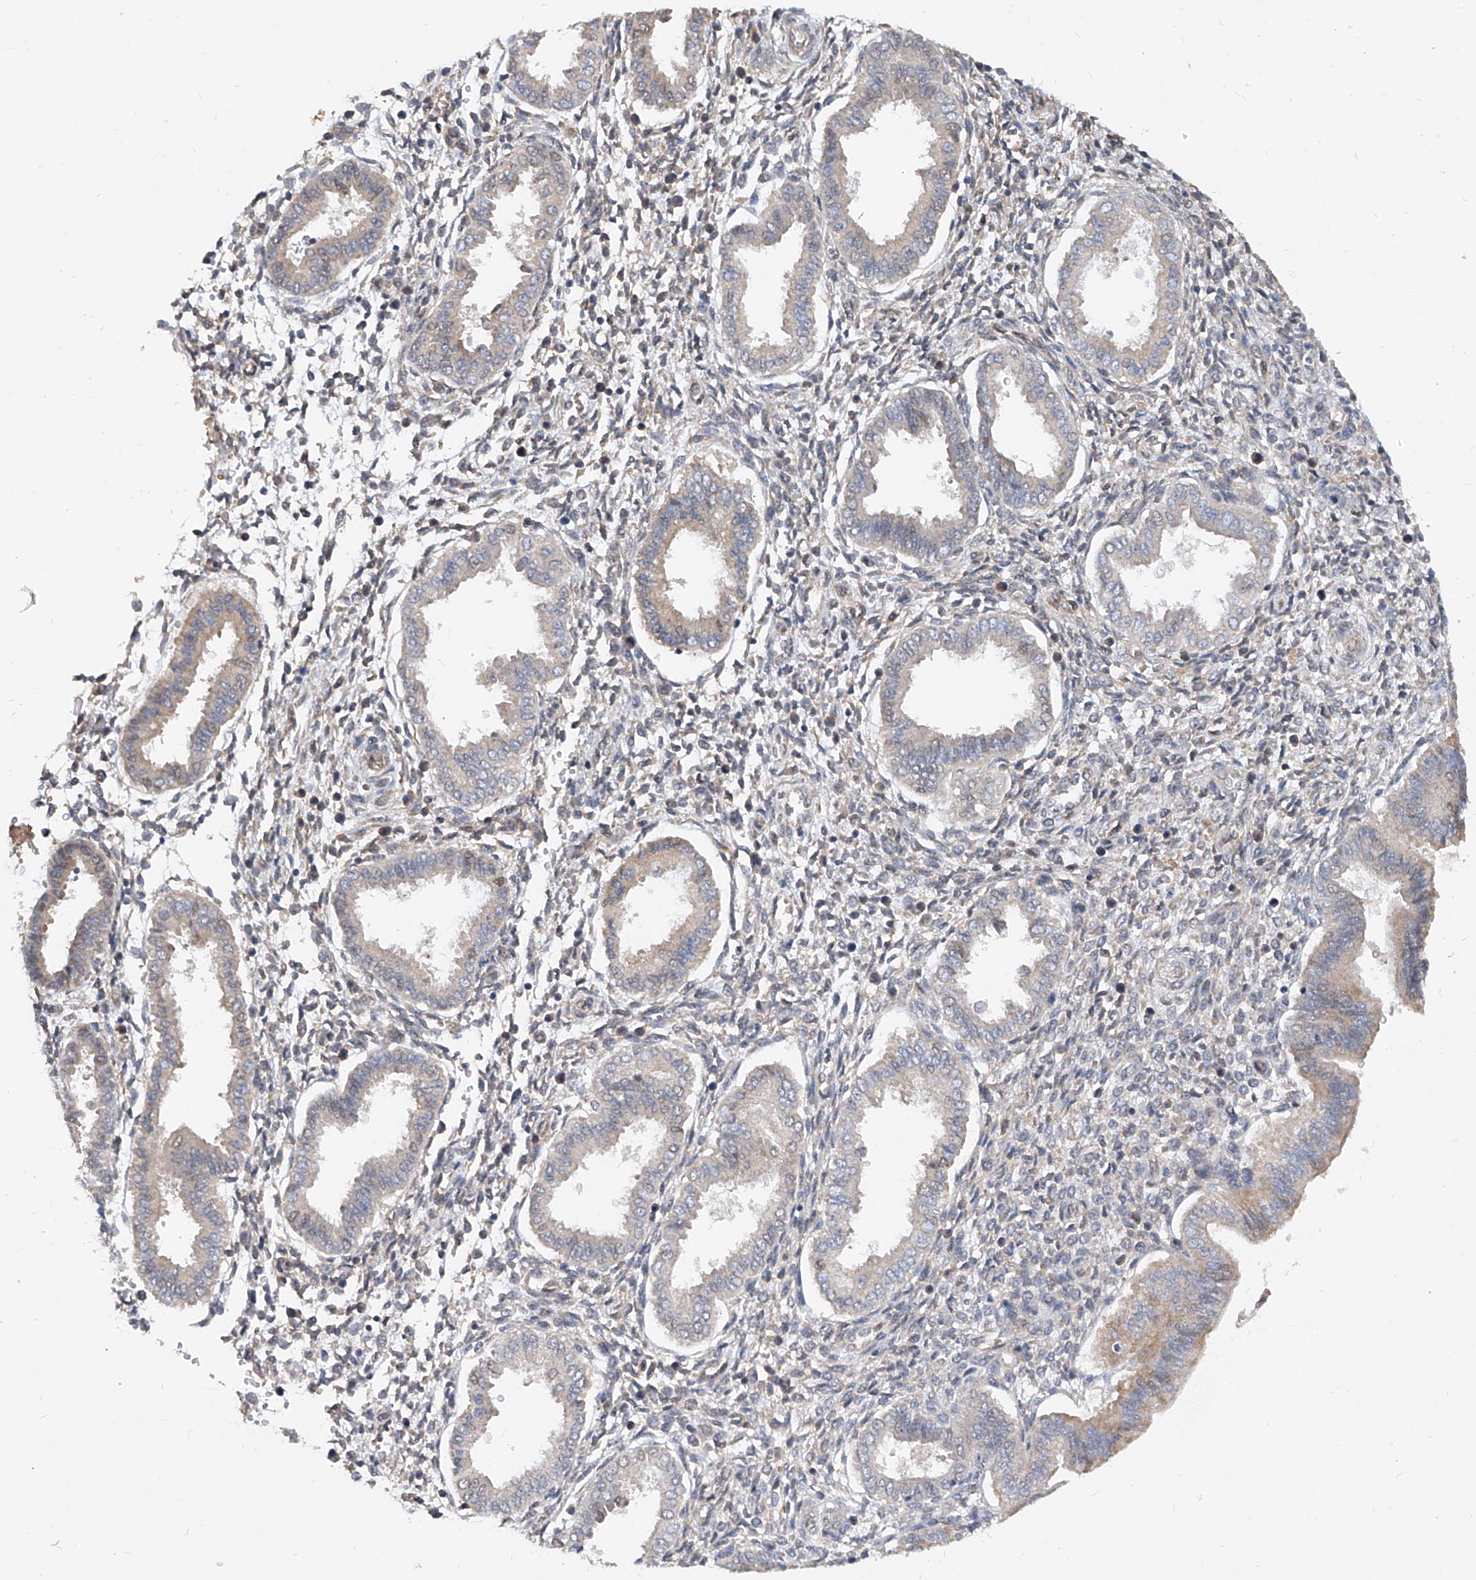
{"staining": {"intensity": "negative", "quantity": "none", "location": "none"}, "tissue": "endometrium", "cell_type": "Cells in endometrial stroma", "image_type": "normal", "snomed": [{"axis": "morphology", "description": "Normal tissue, NOS"}, {"axis": "topography", "description": "Endometrium"}], "caption": "Immunohistochemical staining of benign endometrium displays no significant staining in cells in endometrial stroma. The staining is performed using DAB brown chromogen with nuclei counter-stained in using hematoxylin.", "gene": "CARMIL3", "patient": {"sex": "female", "age": 24}}